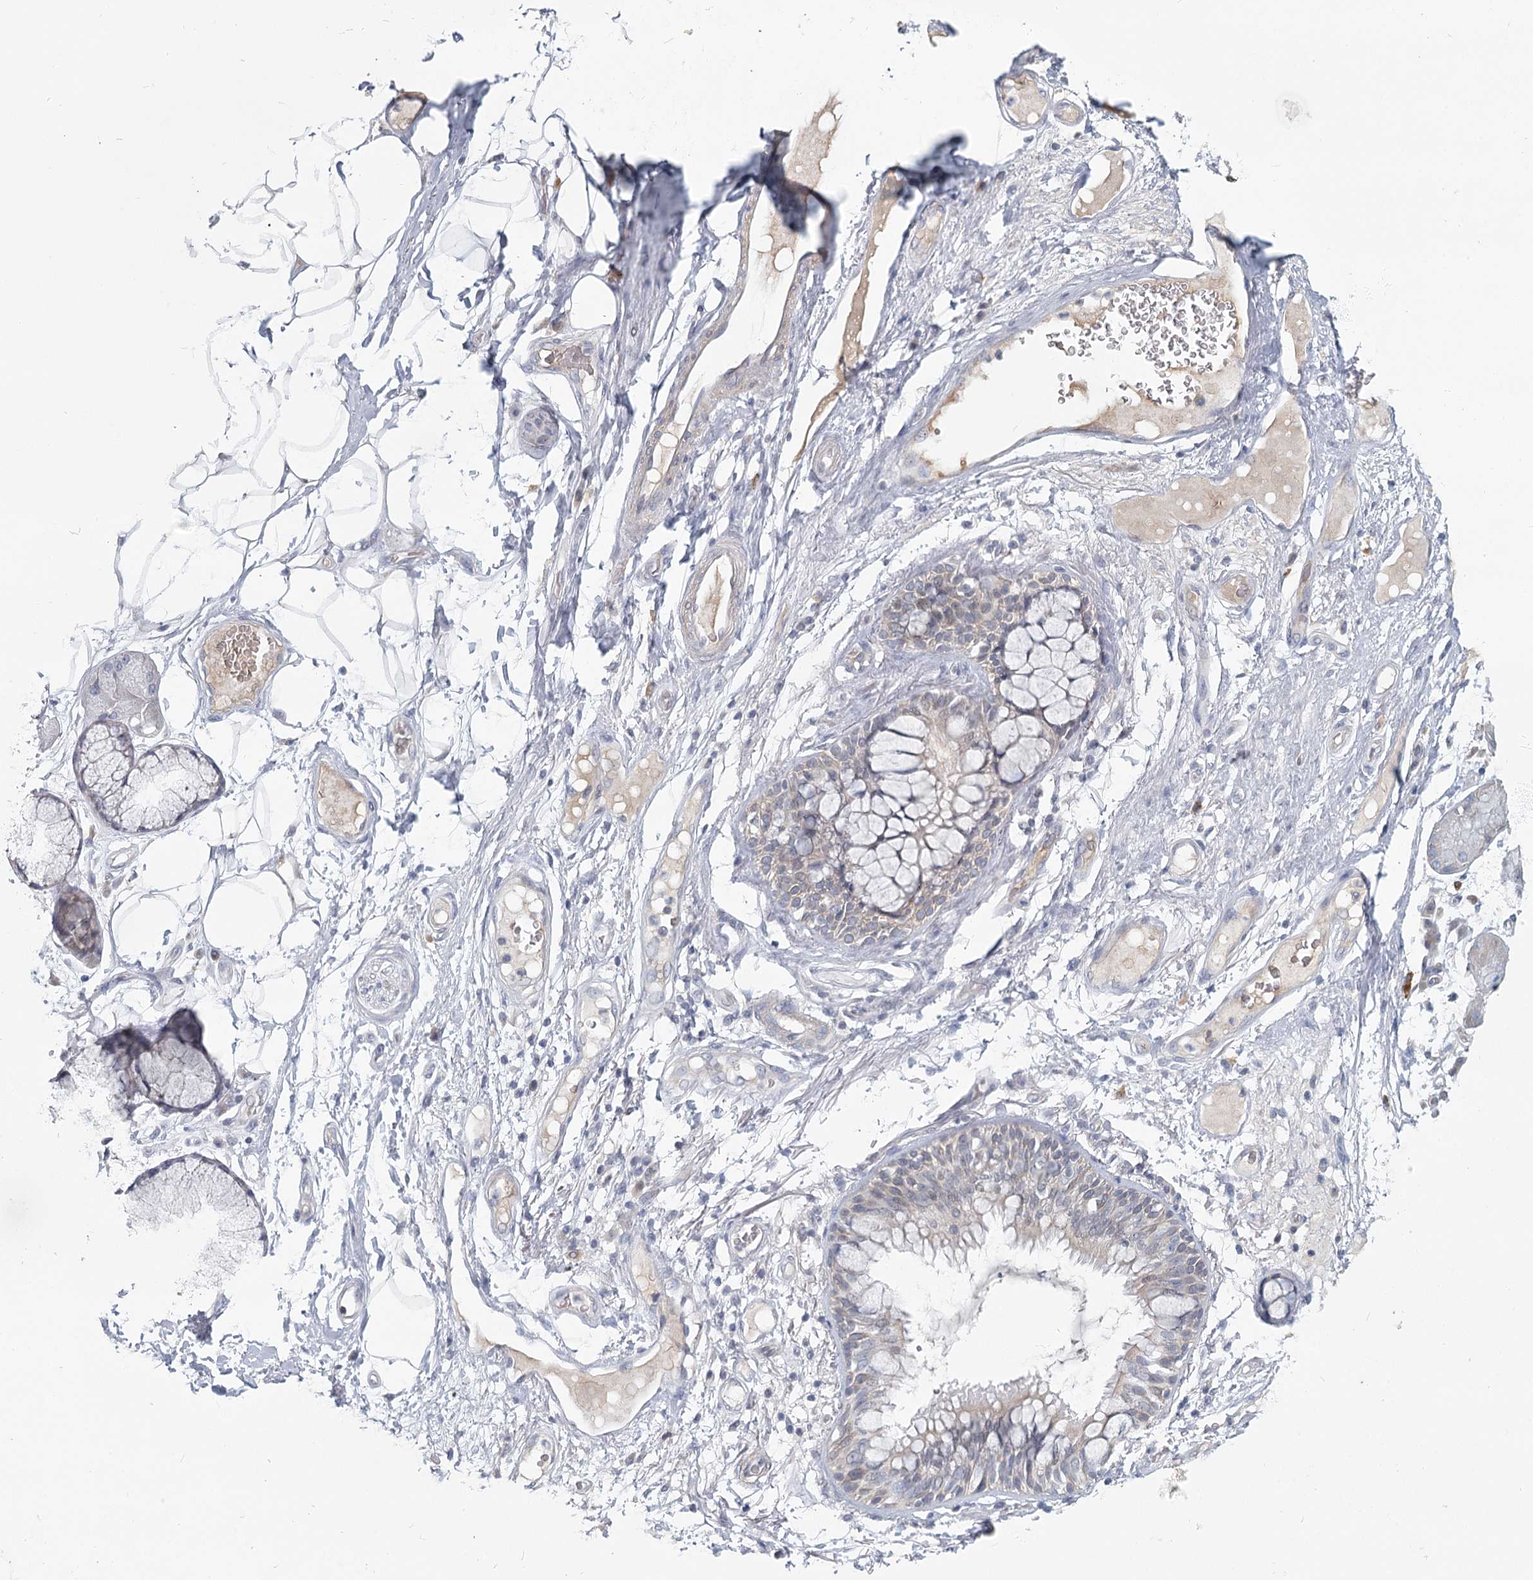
{"staining": {"intensity": "negative", "quantity": "none", "location": "none"}, "tissue": "adipose tissue", "cell_type": "Adipocytes", "image_type": "normal", "snomed": [{"axis": "morphology", "description": "Normal tissue, NOS"}, {"axis": "topography", "description": "Bronchus"}], "caption": "The micrograph displays no significant staining in adipocytes of adipose tissue.", "gene": "USP11", "patient": {"sex": "male", "age": 66}}